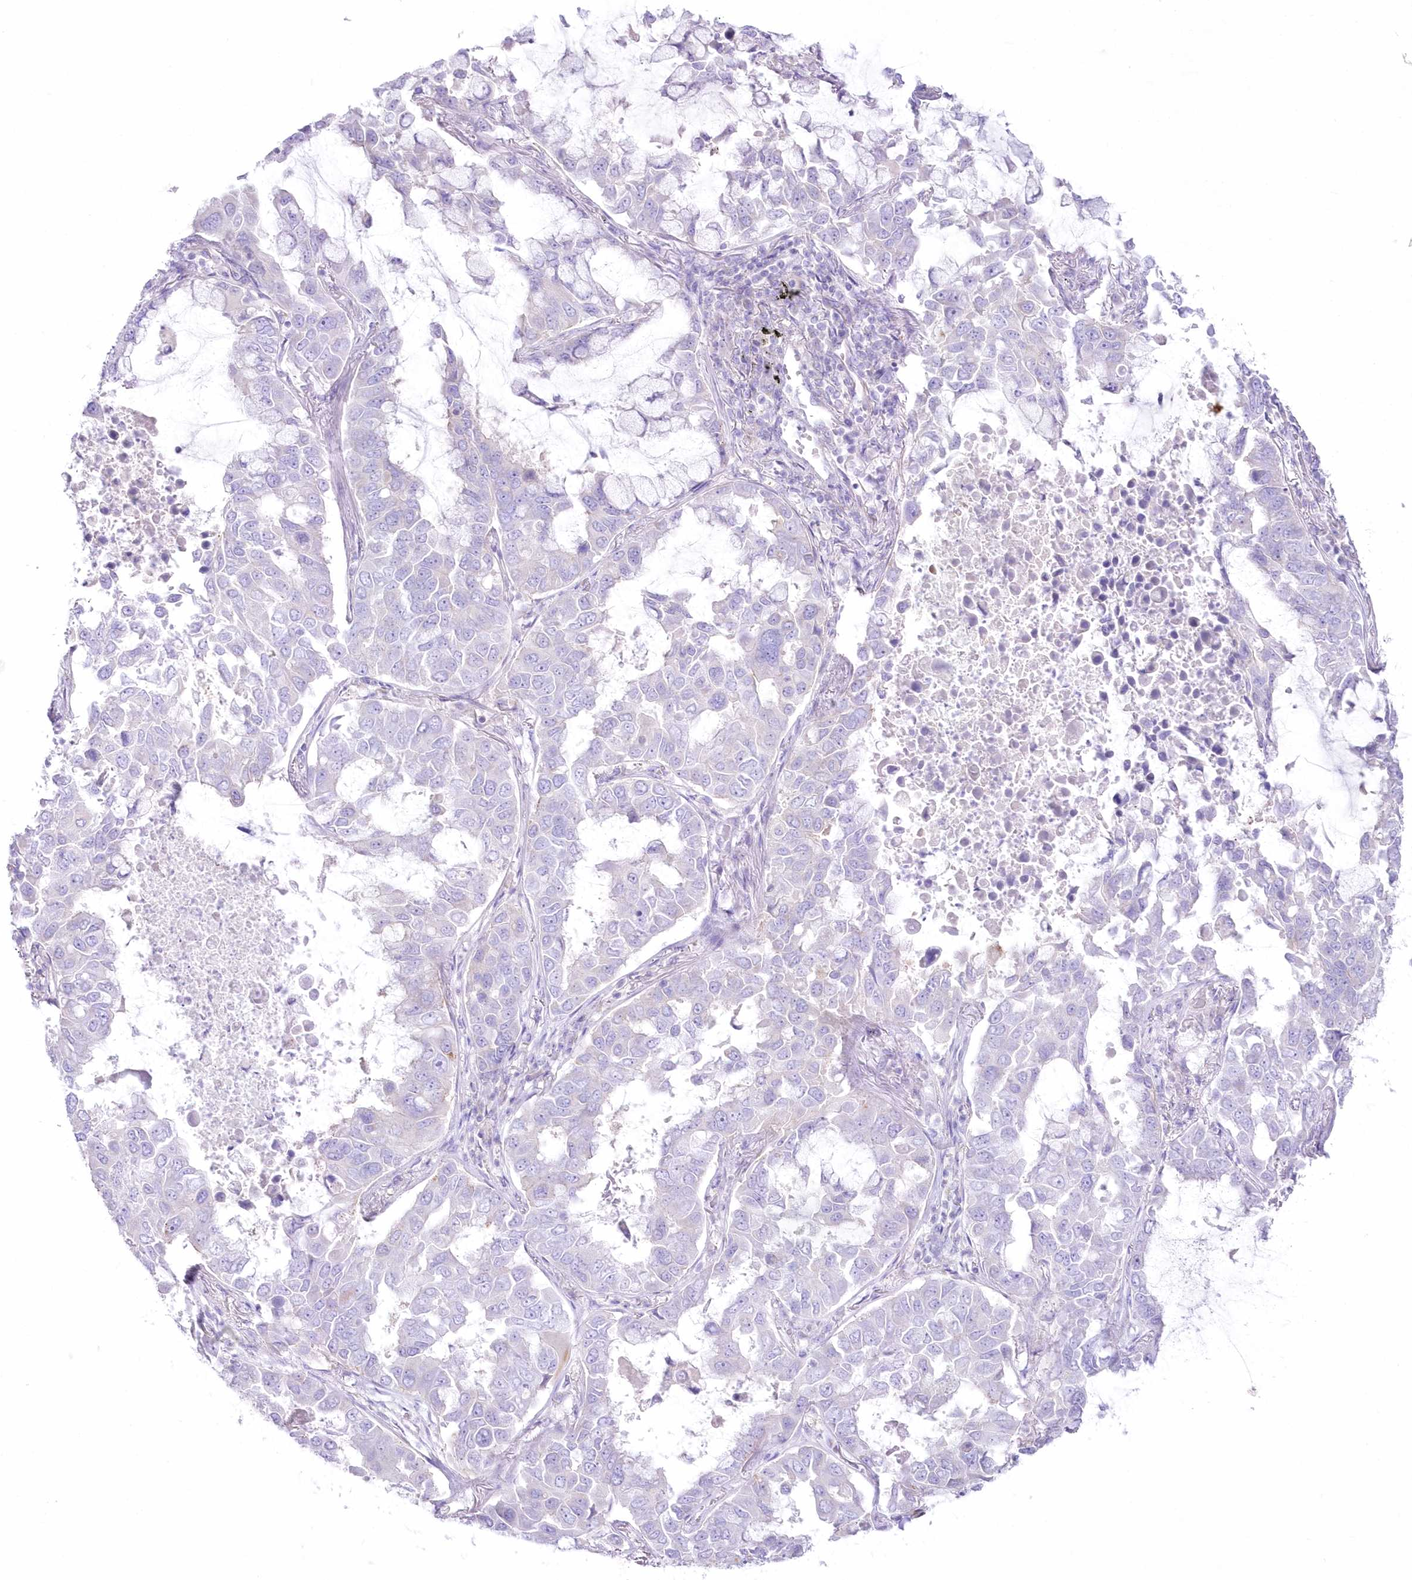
{"staining": {"intensity": "negative", "quantity": "none", "location": "none"}, "tissue": "lung cancer", "cell_type": "Tumor cells", "image_type": "cancer", "snomed": [{"axis": "morphology", "description": "Adenocarcinoma, NOS"}, {"axis": "topography", "description": "Lung"}], "caption": "Immunohistochemical staining of human lung adenocarcinoma reveals no significant positivity in tumor cells.", "gene": "ZNF843", "patient": {"sex": "male", "age": 64}}